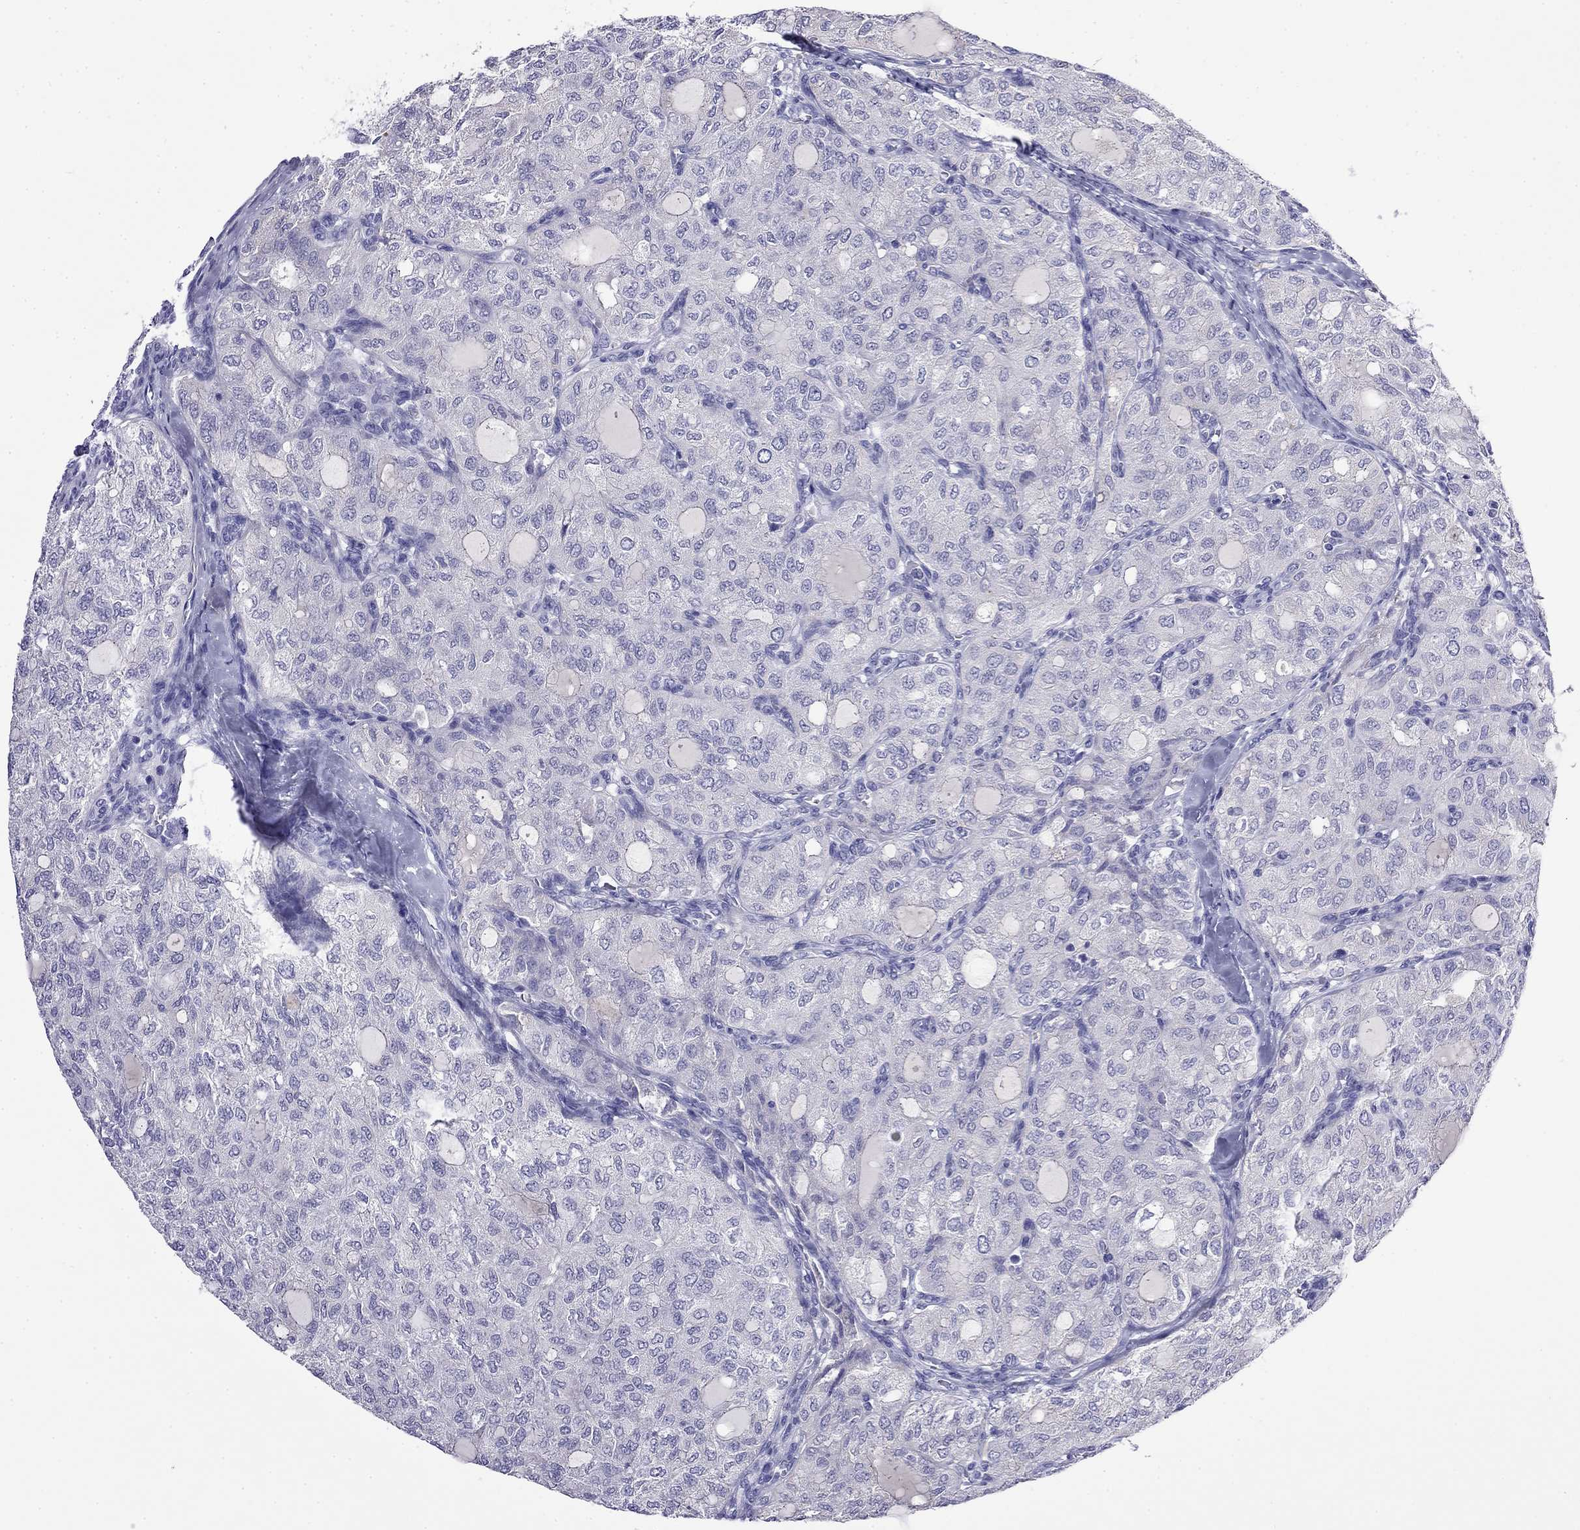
{"staining": {"intensity": "negative", "quantity": "none", "location": "none"}, "tissue": "thyroid cancer", "cell_type": "Tumor cells", "image_type": "cancer", "snomed": [{"axis": "morphology", "description": "Follicular adenoma carcinoma, NOS"}, {"axis": "topography", "description": "Thyroid gland"}], "caption": "Tumor cells are negative for brown protein staining in follicular adenoma carcinoma (thyroid).", "gene": "MYO15A", "patient": {"sex": "male", "age": 75}}